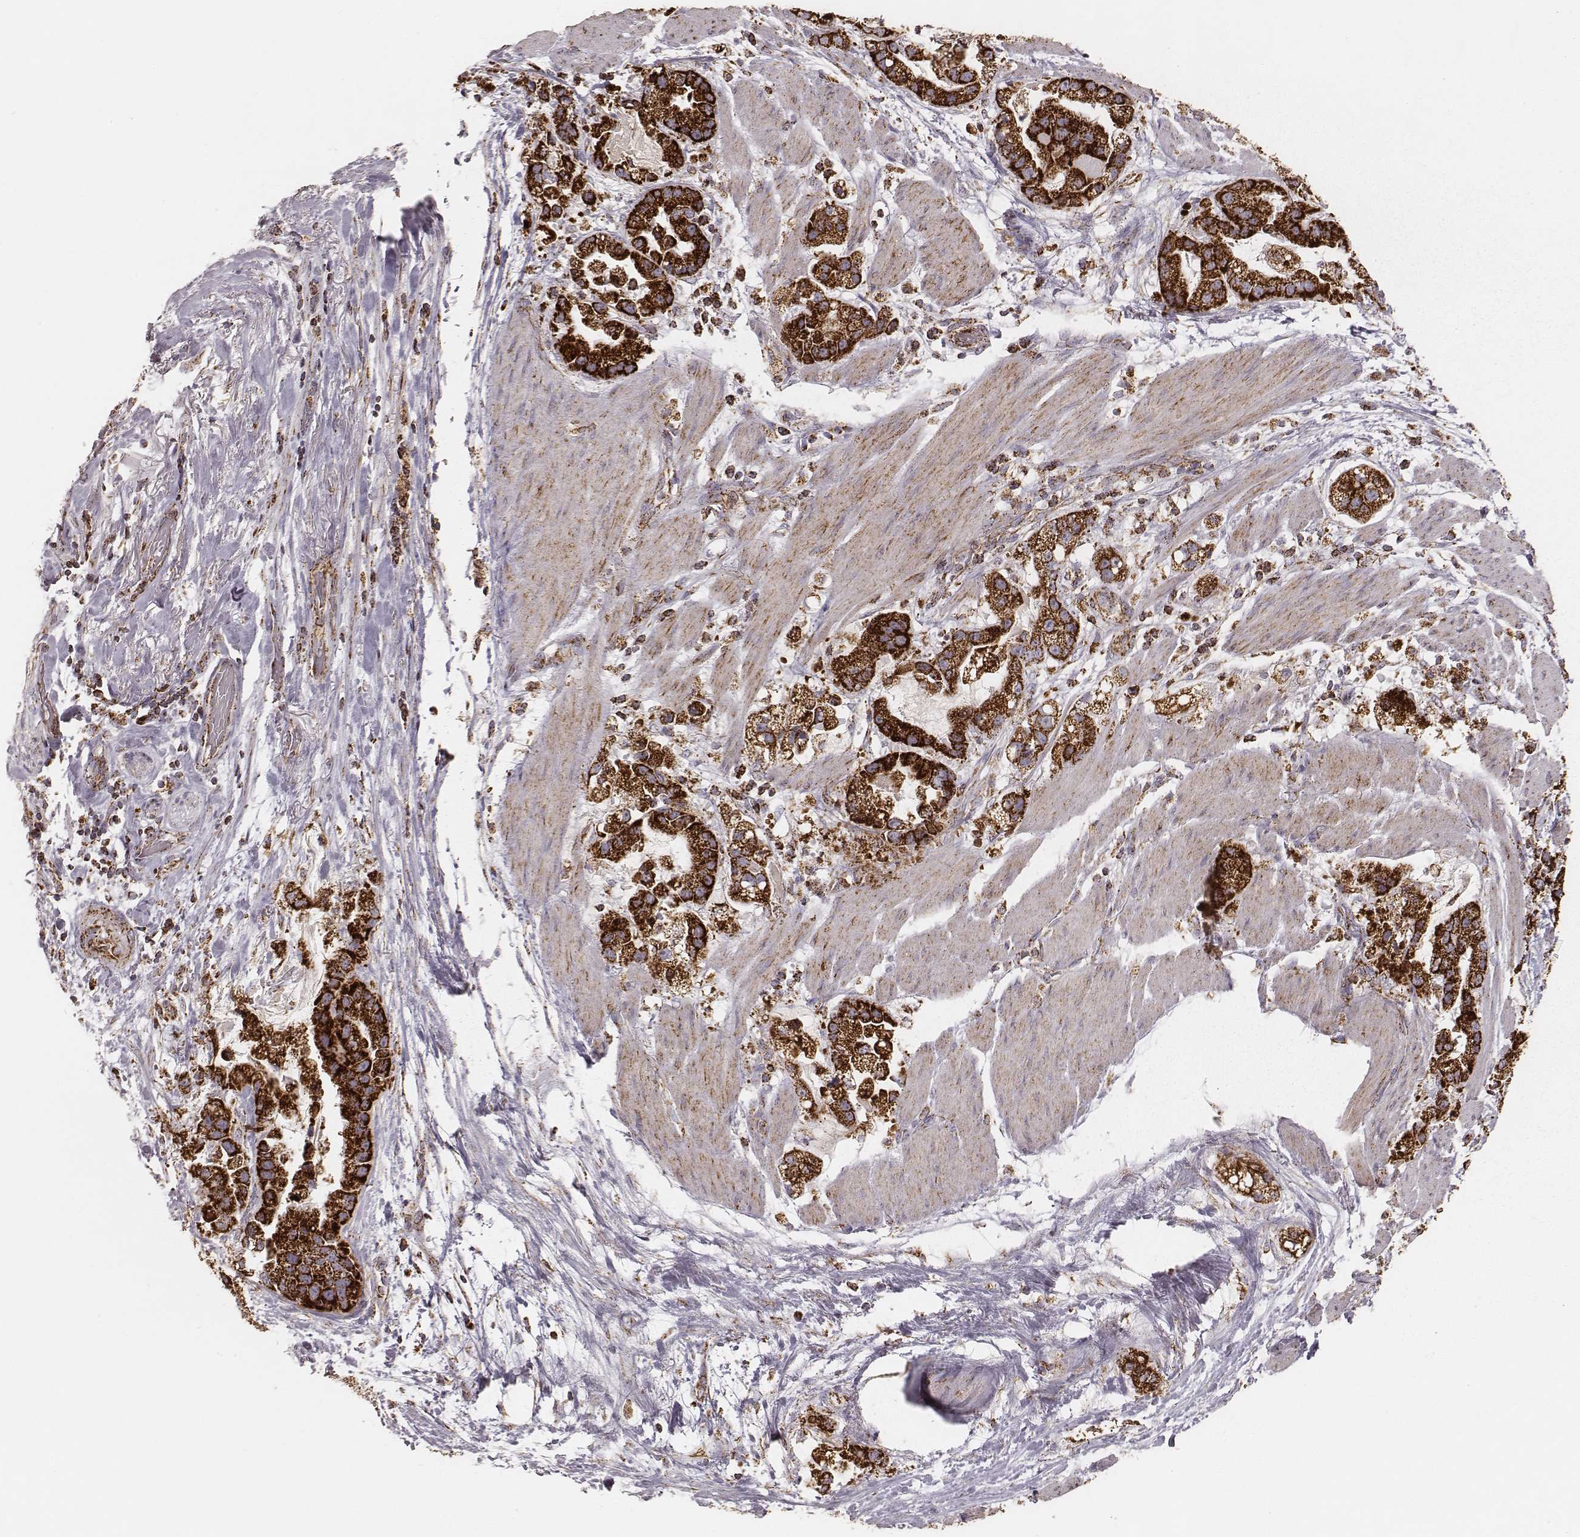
{"staining": {"intensity": "strong", "quantity": ">75%", "location": "cytoplasmic/membranous"}, "tissue": "stomach cancer", "cell_type": "Tumor cells", "image_type": "cancer", "snomed": [{"axis": "morphology", "description": "Adenocarcinoma, NOS"}, {"axis": "topography", "description": "Stomach"}], "caption": "DAB immunohistochemical staining of stomach cancer (adenocarcinoma) reveals strong cytoplasmic/membranous protein staining in approximately >75% of tumor cells.", "gene": "CS", "patient": {"sex": "male", "age": 59}}